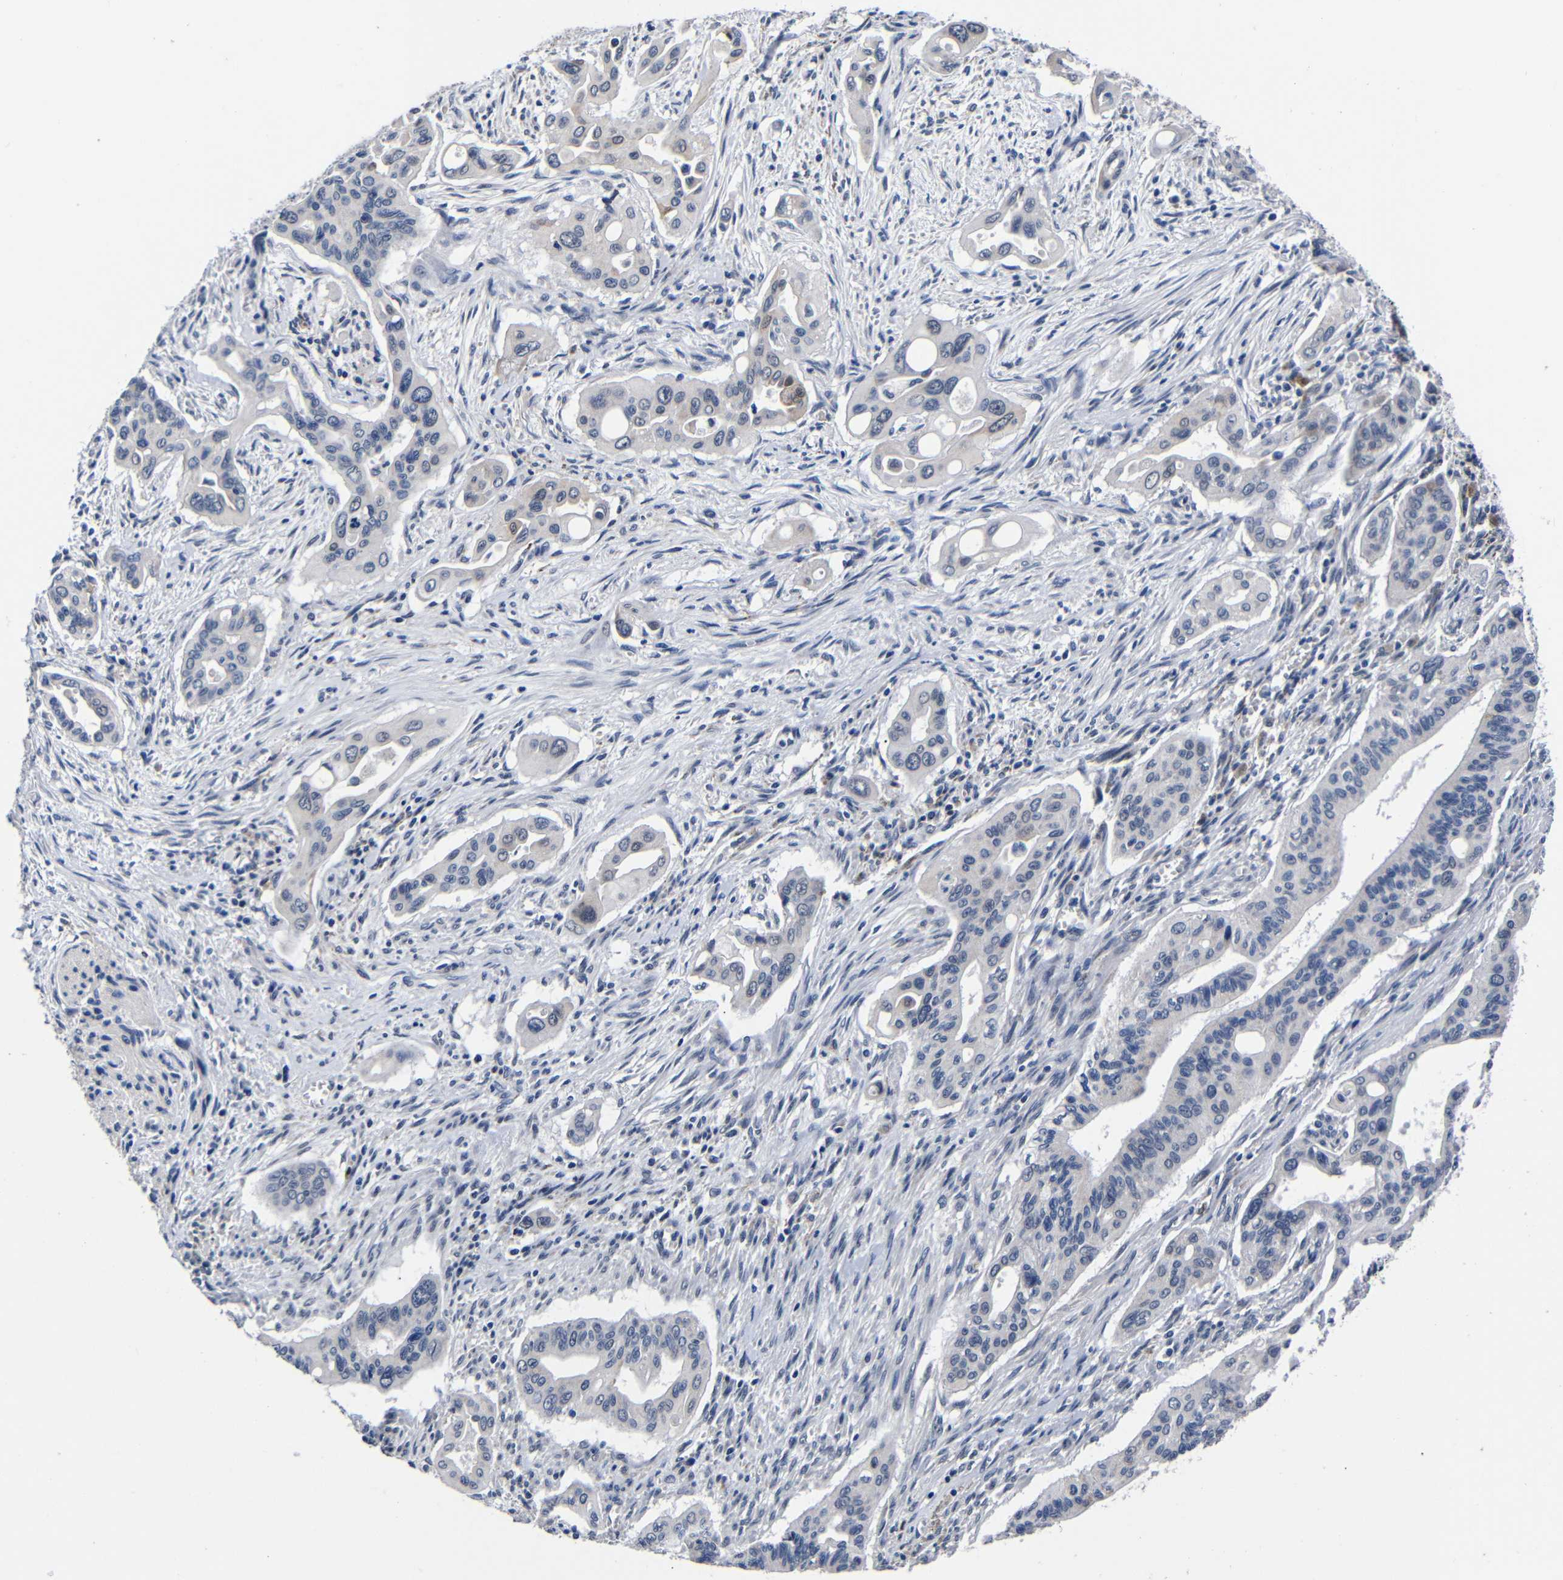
{"staining": {"intensity": "weak", "quantity": "<25%", "location": "cytoplasmic/membranous"}, "tissue": "pancreatic cancer", "cell_type": "Tumor cells", "image_type": "cancer", "snomed": [{"axis": "morphology", "description": "Adenocarcinoma, NOS"}, {"axis": "topography", "description": "Pancreas"}], "caption": "DAB immunohistochemical staining of human pancreatic cancer (adenocarcinoma) demonstrates no significant positivity in tumor cells.", "gene": "DEPP1", "patient": {"sex": "male", "age": 77}}